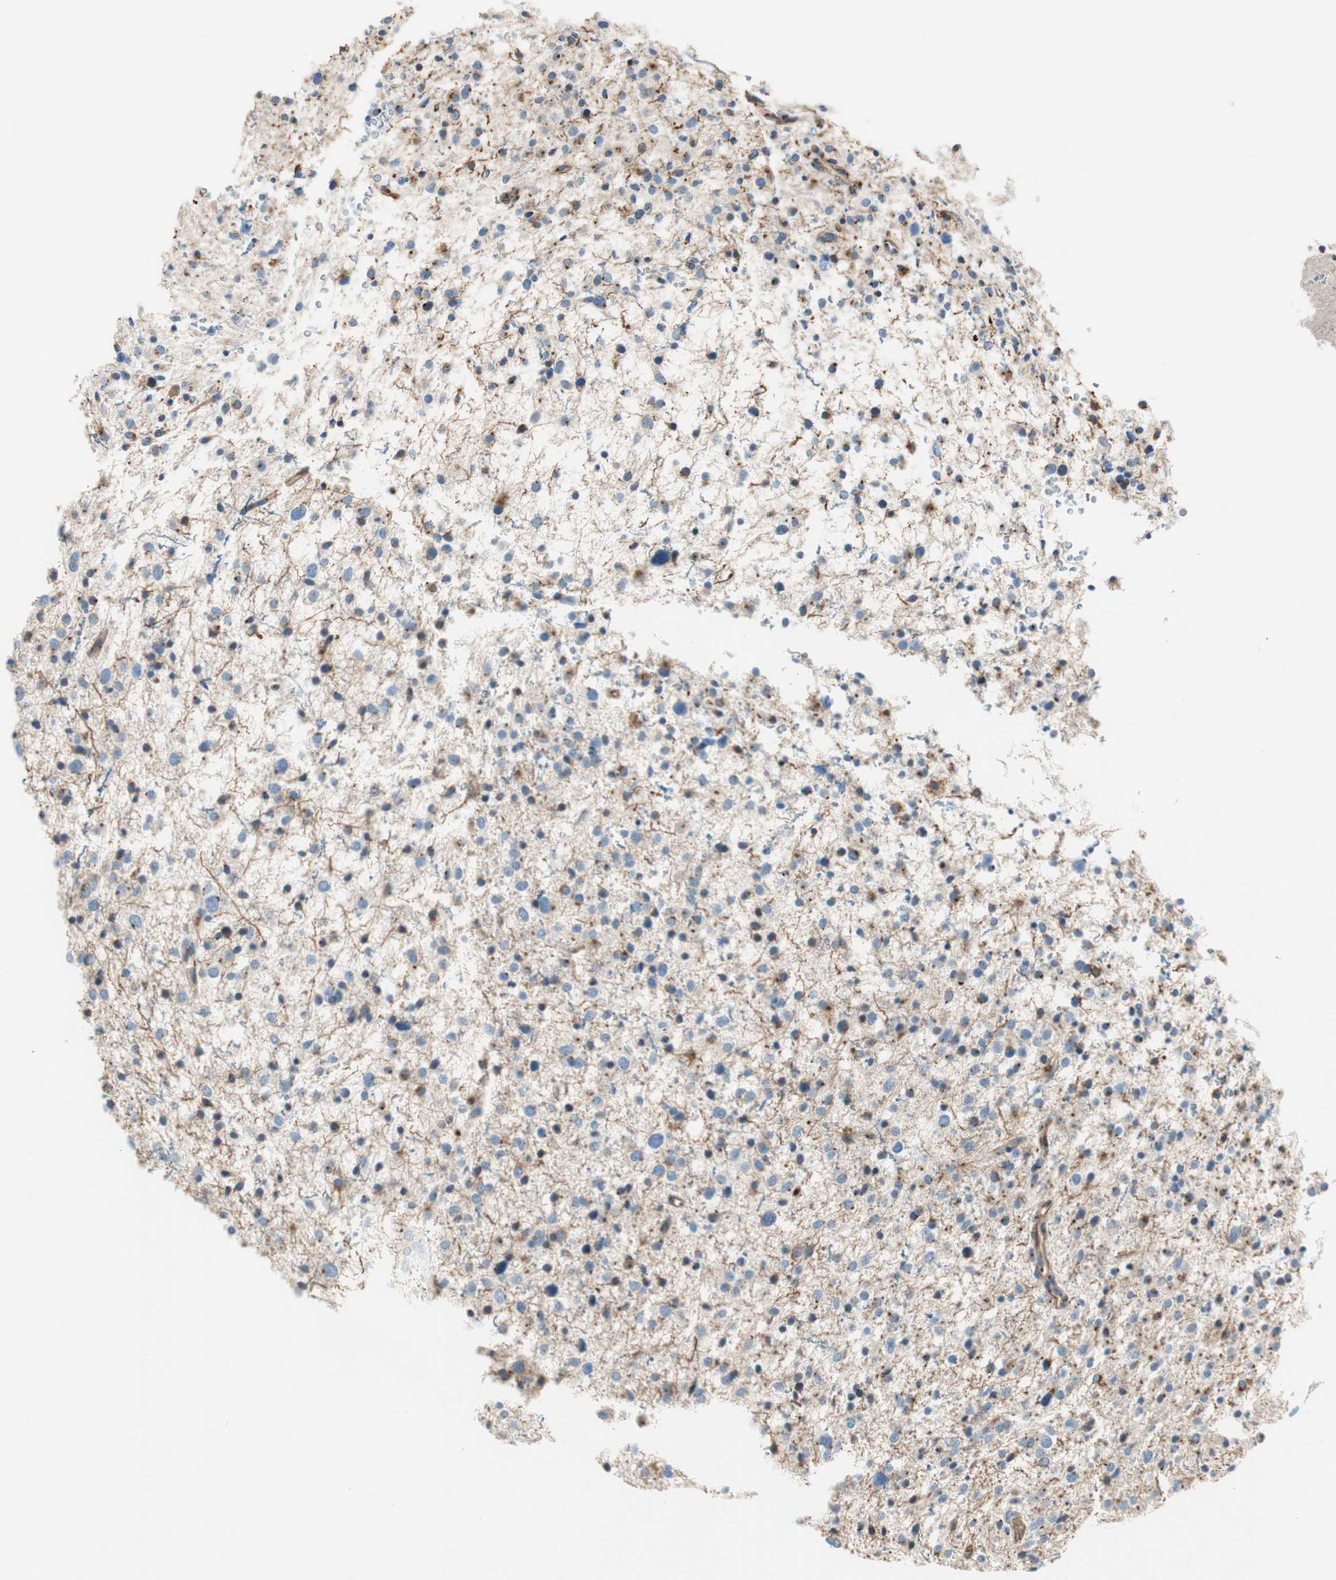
{"staining": {"intensity": "moderate", "quantity": "<25%", "location": "cytoplasmic/membranous"}, "tissue": "glioma", "cell_type": "Tumor cells", "image_type": "cancer", "snomed": [{"axis": "morphology", "description": "Glioma, malignant, Low grade"}, {"axis": "topography", "description": "Brain"}], "caption": "Glioma tissue shows moderate cytoplasmic/membranous staining in about <25% of tumor cells, visualized by immunohistochemistry.", "gene": "TMF1", "patient": {"sex": "female", "age": 37}}